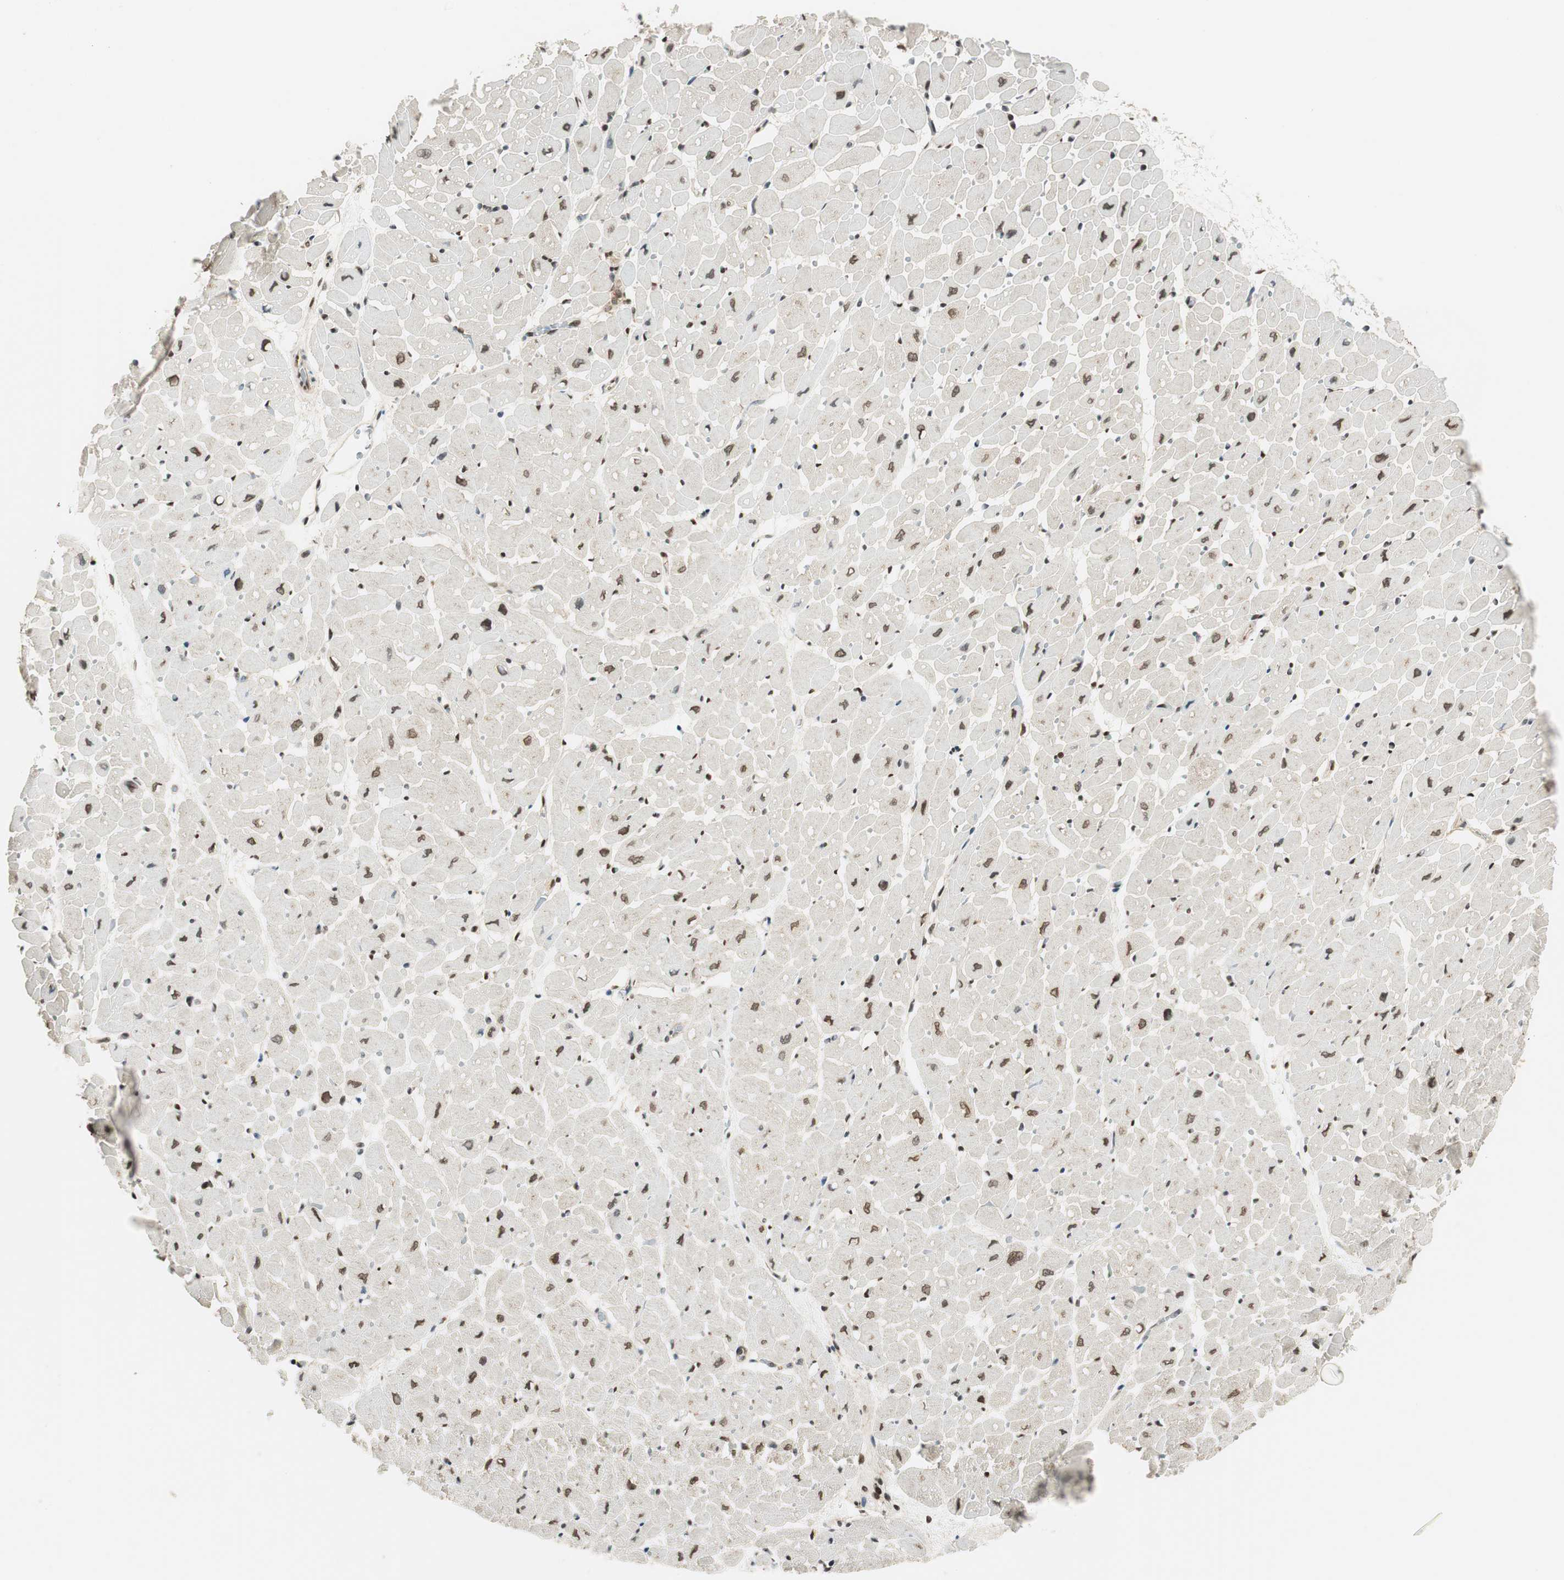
{"staining": {"intensity": "moderate", "quantity": "<25%", "location": "cytoplasmic/membranous,nuclear"}, "tissue": "heart muscle", "cell_type": "Cardiomyocytes", "image_type": "normal", "snomed": [{"axis": "morphology", "description": "Normal tissue, NOS"}, {"axis": "topography", "description": "Heart"}], "caption": "A high-resolution photomicrograph shows immunohistochemistry staining of benign heart muscle, which shows moderate cytoplasmic/membranous,nuclear staining in approximately <25% of cardiomyocytes.", "gene": "RING1", "patient": {"sex": "male", "age": 45}}